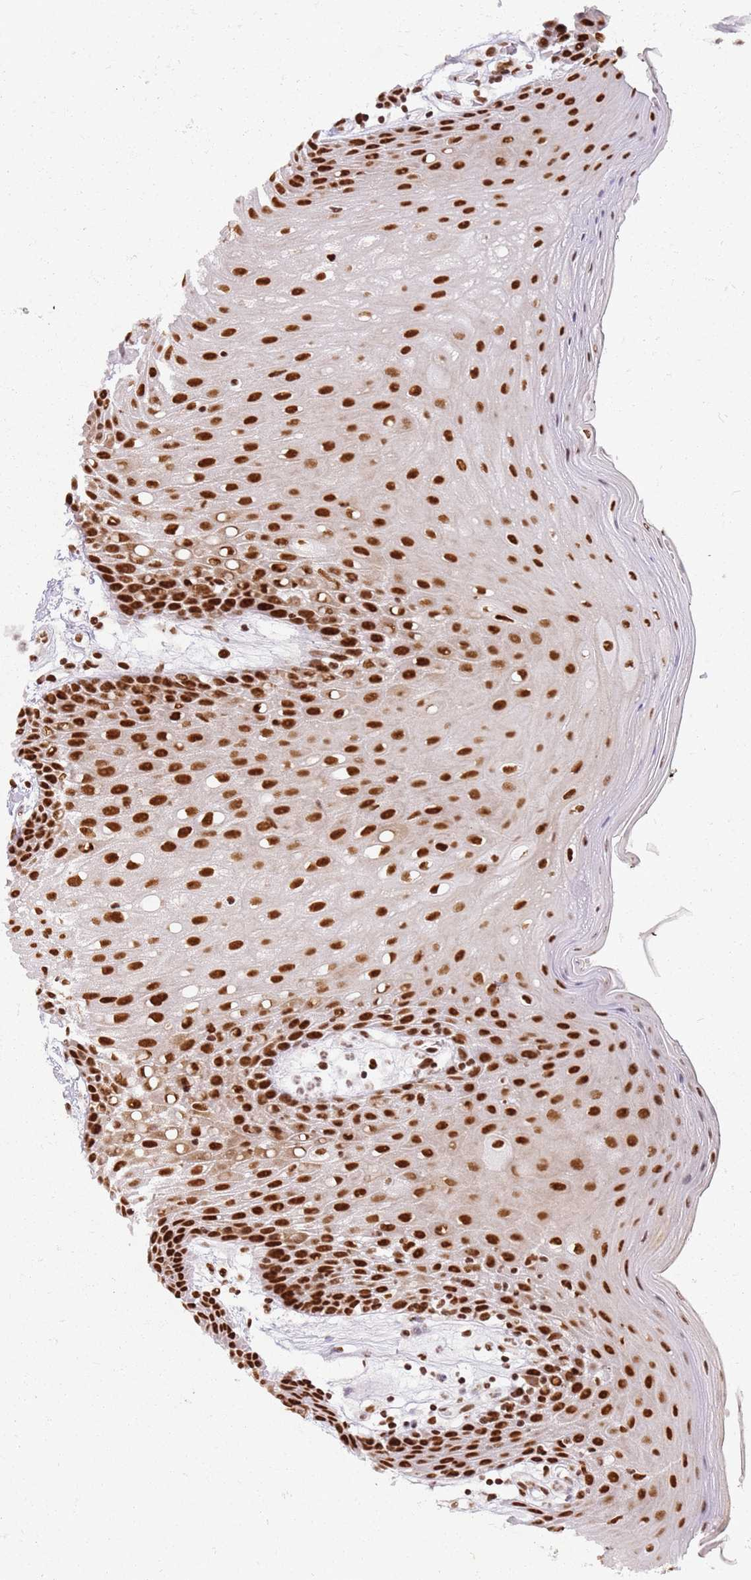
{"staining": {"intensity": "strong", "quantity": ">75%", "location": "nuclear"}, "tissue": "oral mucosa", "cell_type": "Squamous epithelial cells", "image_type": "normal", "snomed": [{"axis": "morphology", "description": "Normal tissue, NOS"}, {"axis": "topography", "description": "Oral tissue"}, {"axis": "topography", "description": "Tounge, NOS"}], "caption": "Squamous epithelial cells exhibit strong nuclear expression in approximately >75% of cells in unremarkable oral mucosa. (brown staining indicates protein expression, while blue staining denotes nuclei).", "gene": "TENT4A", "patient": {"sex": "female", "age": 59}}